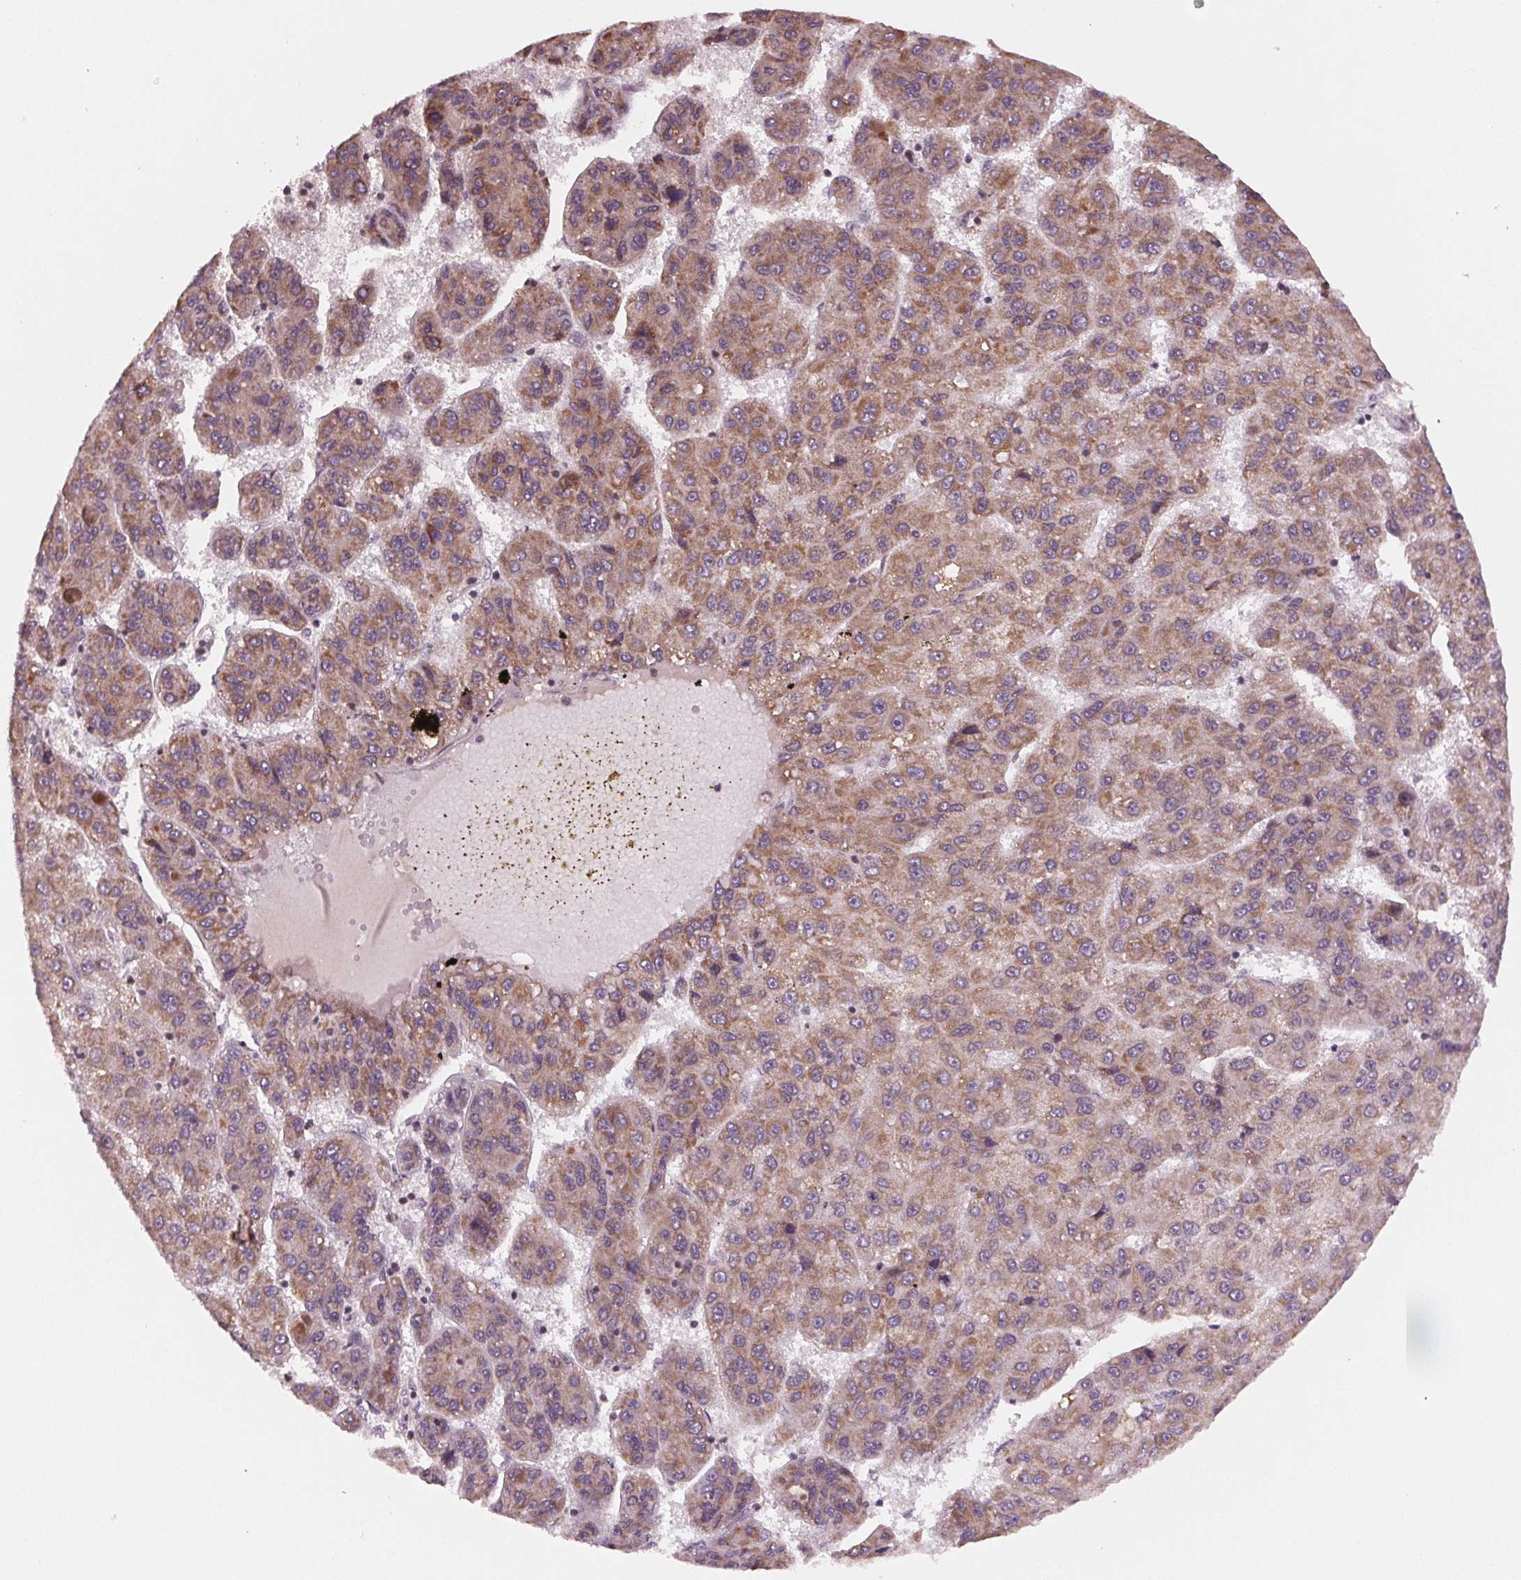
{"staining": {"intensity": "moderate", "quantity": ">75%", "location": "cytoplasmic/membranous"}, "tissue": "liver cancer", "cell_type": "Tumor cells", "image_type": "cancer", "snomed": [{"axis": "morphology", "description": "Carcinoma, Hepatocellular, NOS"}, {"axis": "topography", "description": "Liver"}], "caption": "Liver hepatocellular carcinoma stained with IHC reveals moderate cytoplasmic/membranous positivity in approximately >75% of tumor cells.", "gene": "STAT3", "patient": {"sex": "female", "age": 82}}